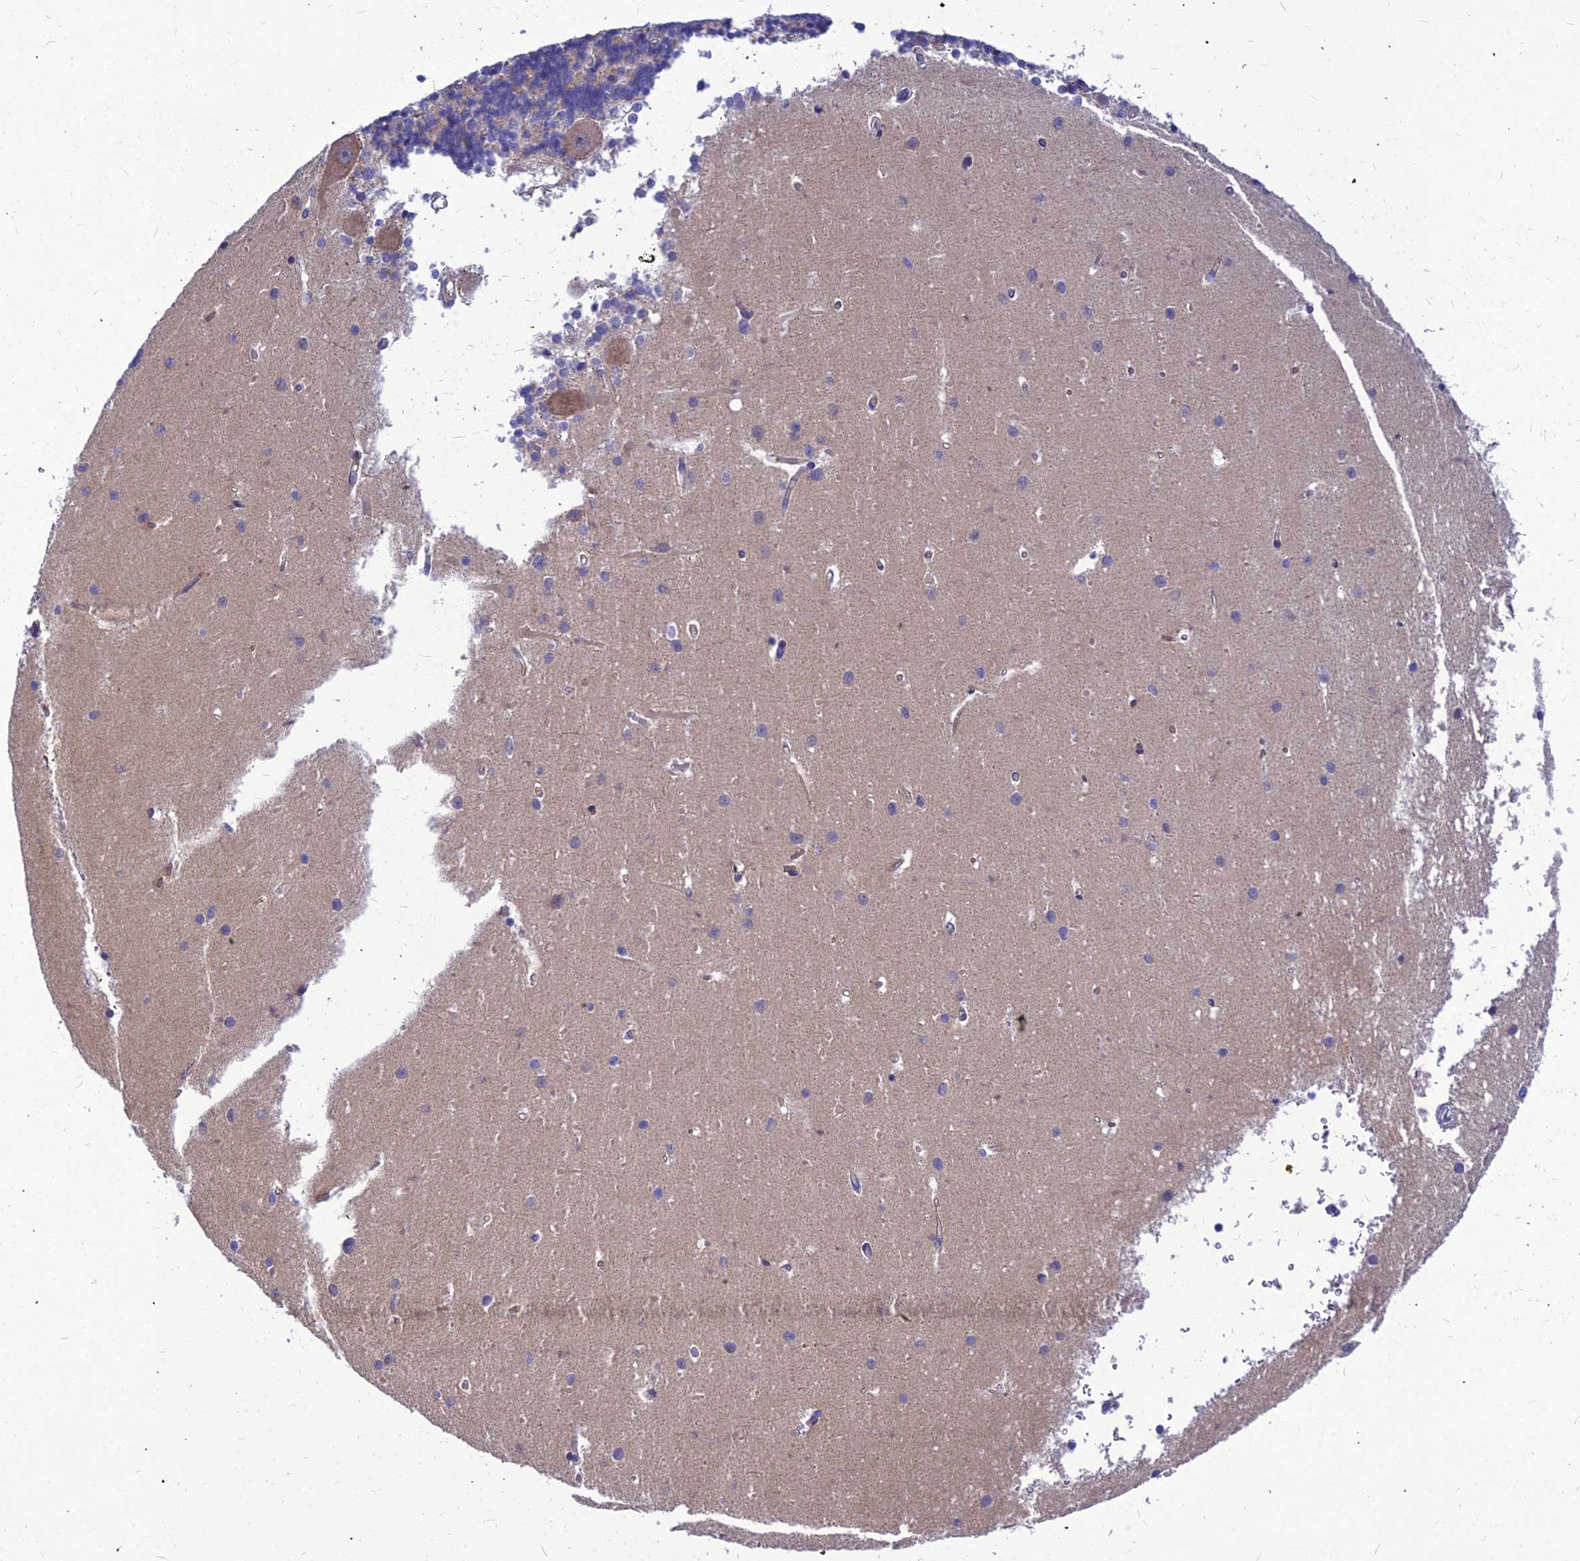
{"staining": {"intensity": "moderate", "quantity": "25%-75%", "location": "cytoplasmic/membranous"}, "tissue": "cerebellum", "cell_type": "Cells in granular layer", "image_type": "normal", "snomed": [{"axis": "morphology", "description": "Normal tissue, NOS"}, {"axis": "topography", "description": "Cerebellum"}], "caption": "Normal cerebellum was stained to show a protein in brown. There is medium levels of moderate cytoplasmic/membranous positivity in approximately 25%-75% of cells in granular layer.", "gene": "DMRTA1", "patient": {"sex": "male", "age": 37}}